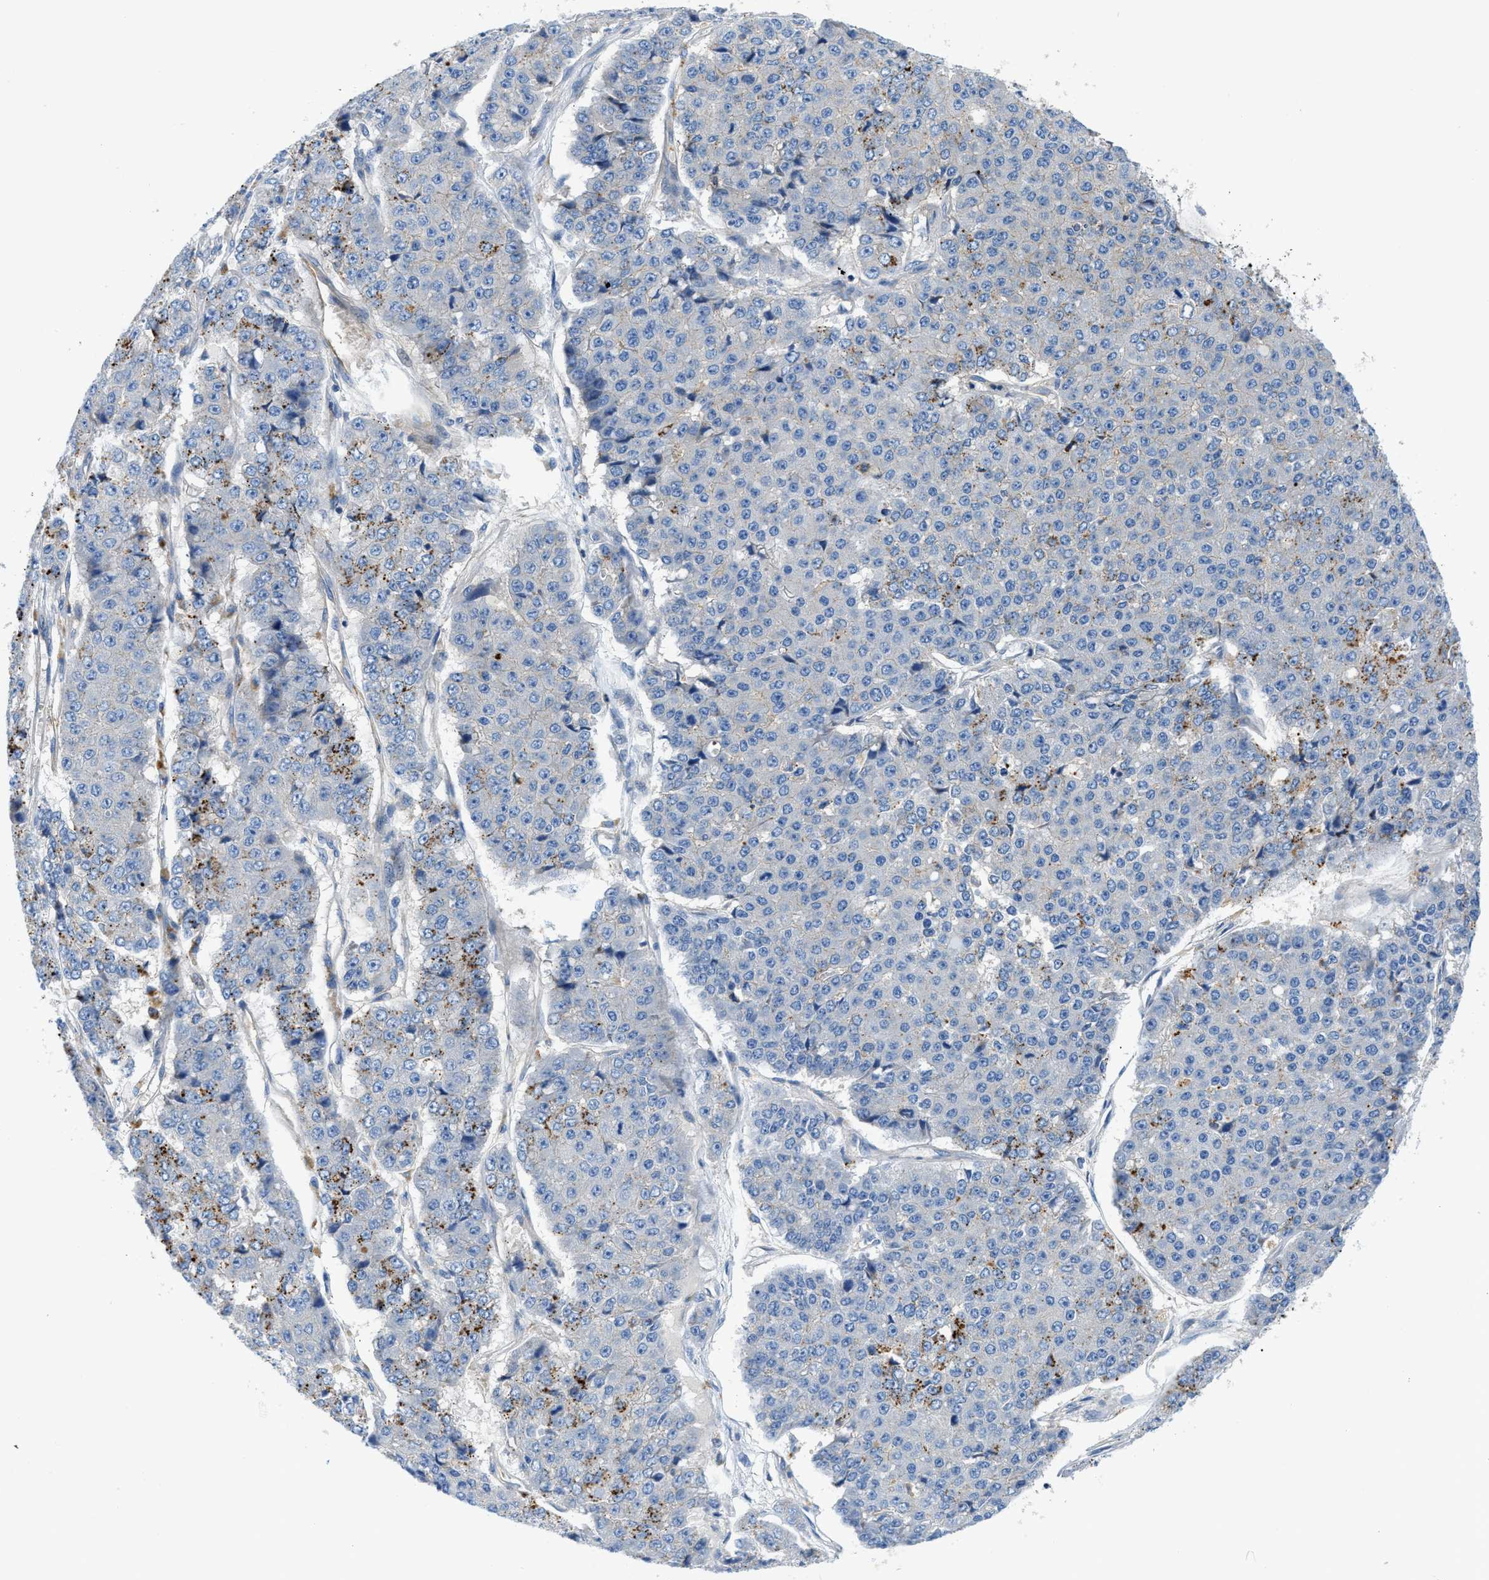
{"staining": {"intensity": "weak", "quantity": "25%-75%", "location": "cytoplasmic/membranous"}, "tissue": "pancreatic cancer", "cell_type": "Tumor cells", "image_type": "cancer", "snomed": [{"axis": "morphology", "description": "Adenocarcinoma, NOS"}, {"axis": "topography", "description": "Pancreas"}], "caption": "Pancreatic cancer (adenocarcinoma) stained for a protein (brown) reveals weak cytoplasmic/membranous positive staining in about 25%-75% of tumor cells.", "gene": "ORAI1", "patient": {"sex": "male", "age": 50}}